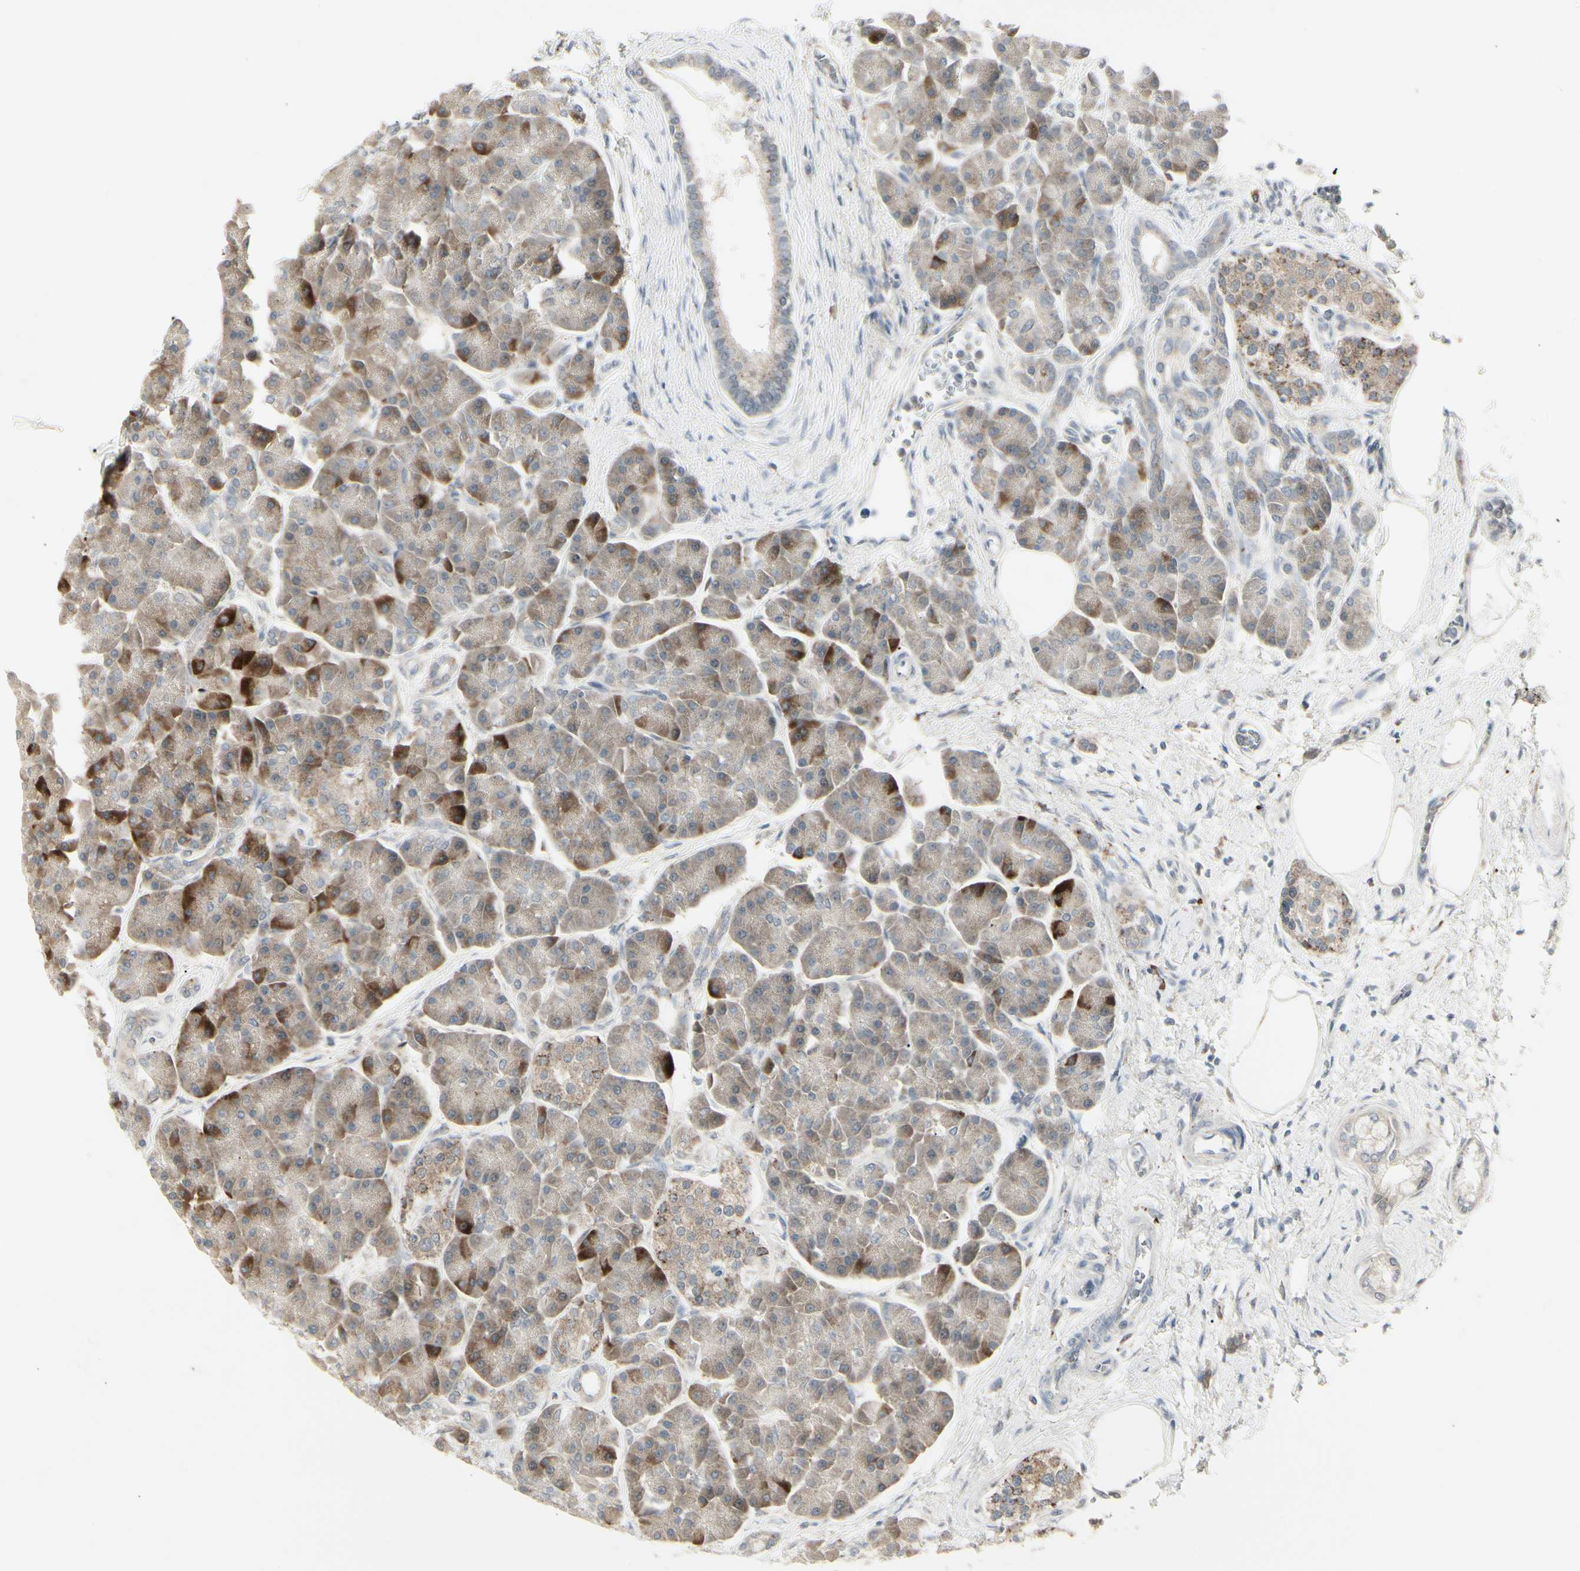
{"staining": {"intensity": "strong", "quantity": ">75%", "location": "cytoplasmic/membranous"}, "tissue": "pancreas", "cell_type": "Exocrine glandular cells", "image_type": "normal", "snomed": [{"axis": "morphology", "description": "Normal tissue, NOS"}, {"axis": "topography", "description": "Pancreas"}], "caption": "Immunohistochemistry (DAB) staining of benign pancreas exhibits strong cytoplasmic/membranous protein expression in about >75% of exocrine glandular cells.", "gene": "GRN", "patient": {"sex": "female", "age": 70}}